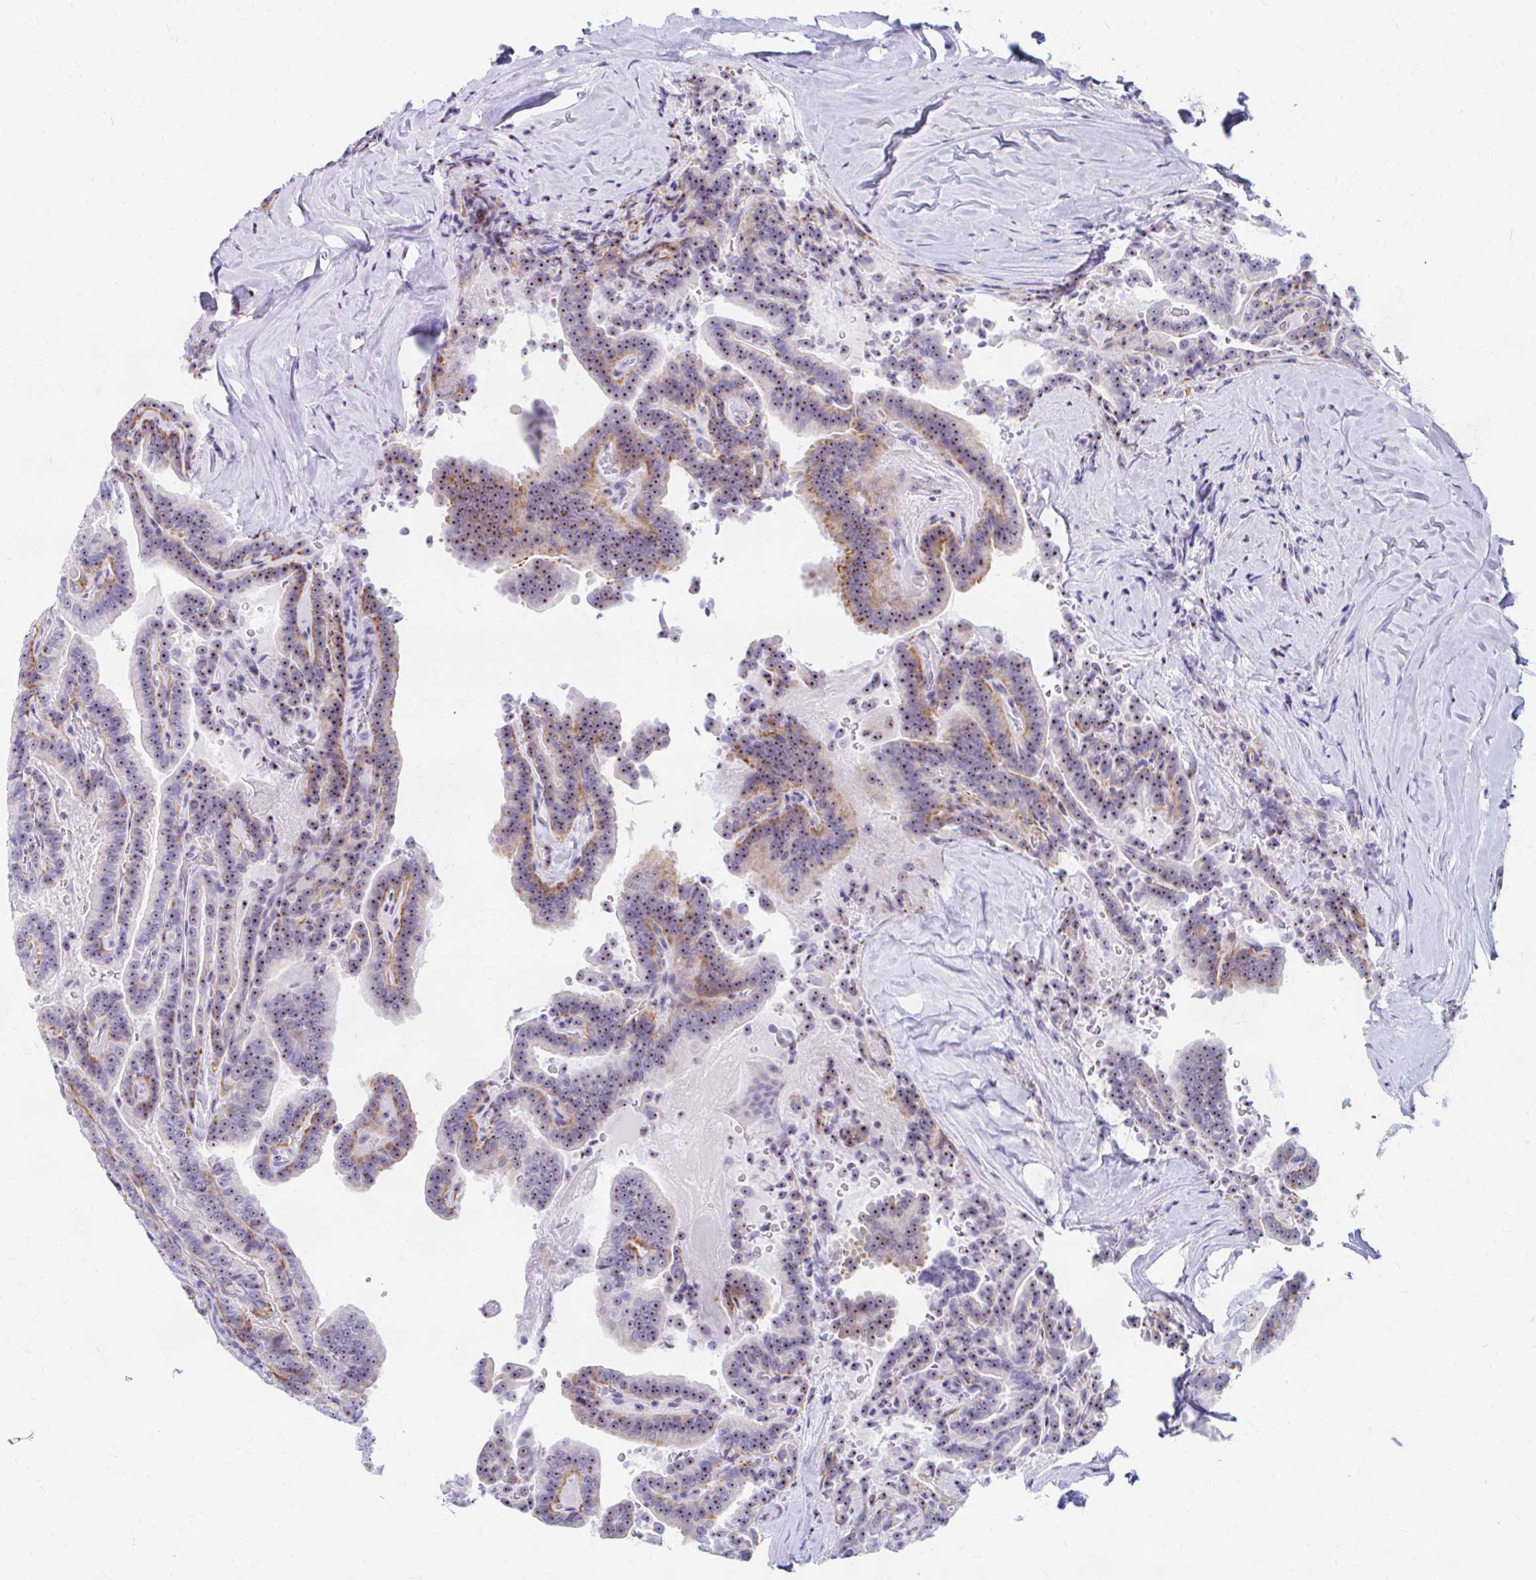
{"staining": {"intensity": "moderate", "quantity": ">75%", "location": "nuclear"}, "tissue": "thyroid cancer", "cell_type": "Tumor cells", "image_type": "cancer", "snomed": [{"axis": "morphology", "description": "Papillary adenocarcinoma, NOS"}, {"axis": "topography", "description": "Thyroid gland"}], "caption": "Thyroid cancer (papillary adenocarcinoma) tissue exhibits moderate nuclear staining in approximately >75% of tumor cells, visualized by immunohistochemistry.", "gene": "FTSJ3", "patient": {"sex": "male", "age": 61}}